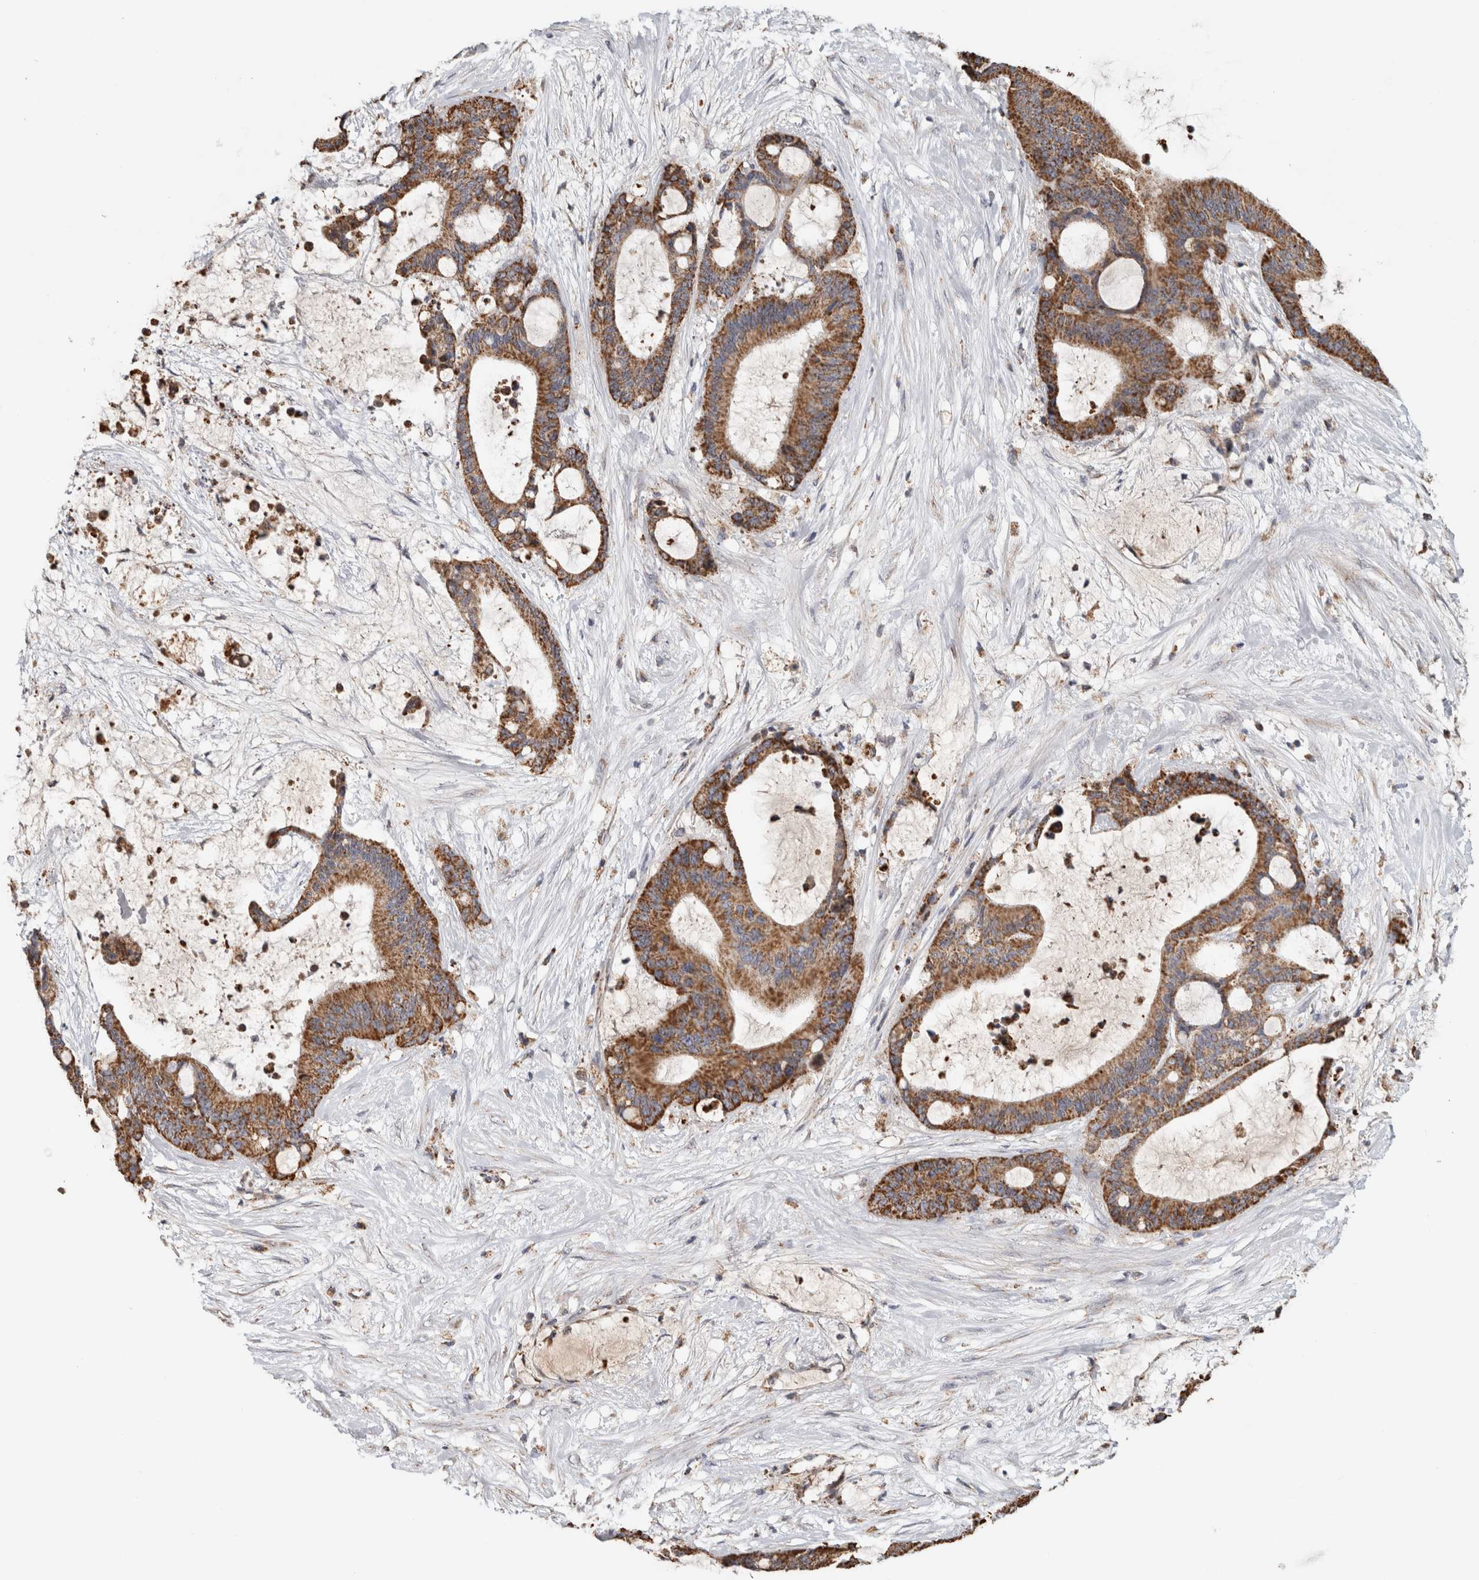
{"staining": {"intensity": "strong", "quantity": ">75%", "location": "cytoplasmic/membranous"}, "tissue": "liver cancer", "cell_type": "Tumor cells", "image_type": "cancer", "snomed": [{"axis": "morphology", "description": "Cholangiocarcinoma"}, {"axis": "topography", "description": "Liver"}], "caption": "Immunohistochemistry (DAB) staining of human cholangiocarcinoma (liver) displays strong cytoplasmic/membranous protein expression in approximately >75% of tumor cells.", "gene": "ST8SIA1", "patient": {"sex": "female", "age": 73}}